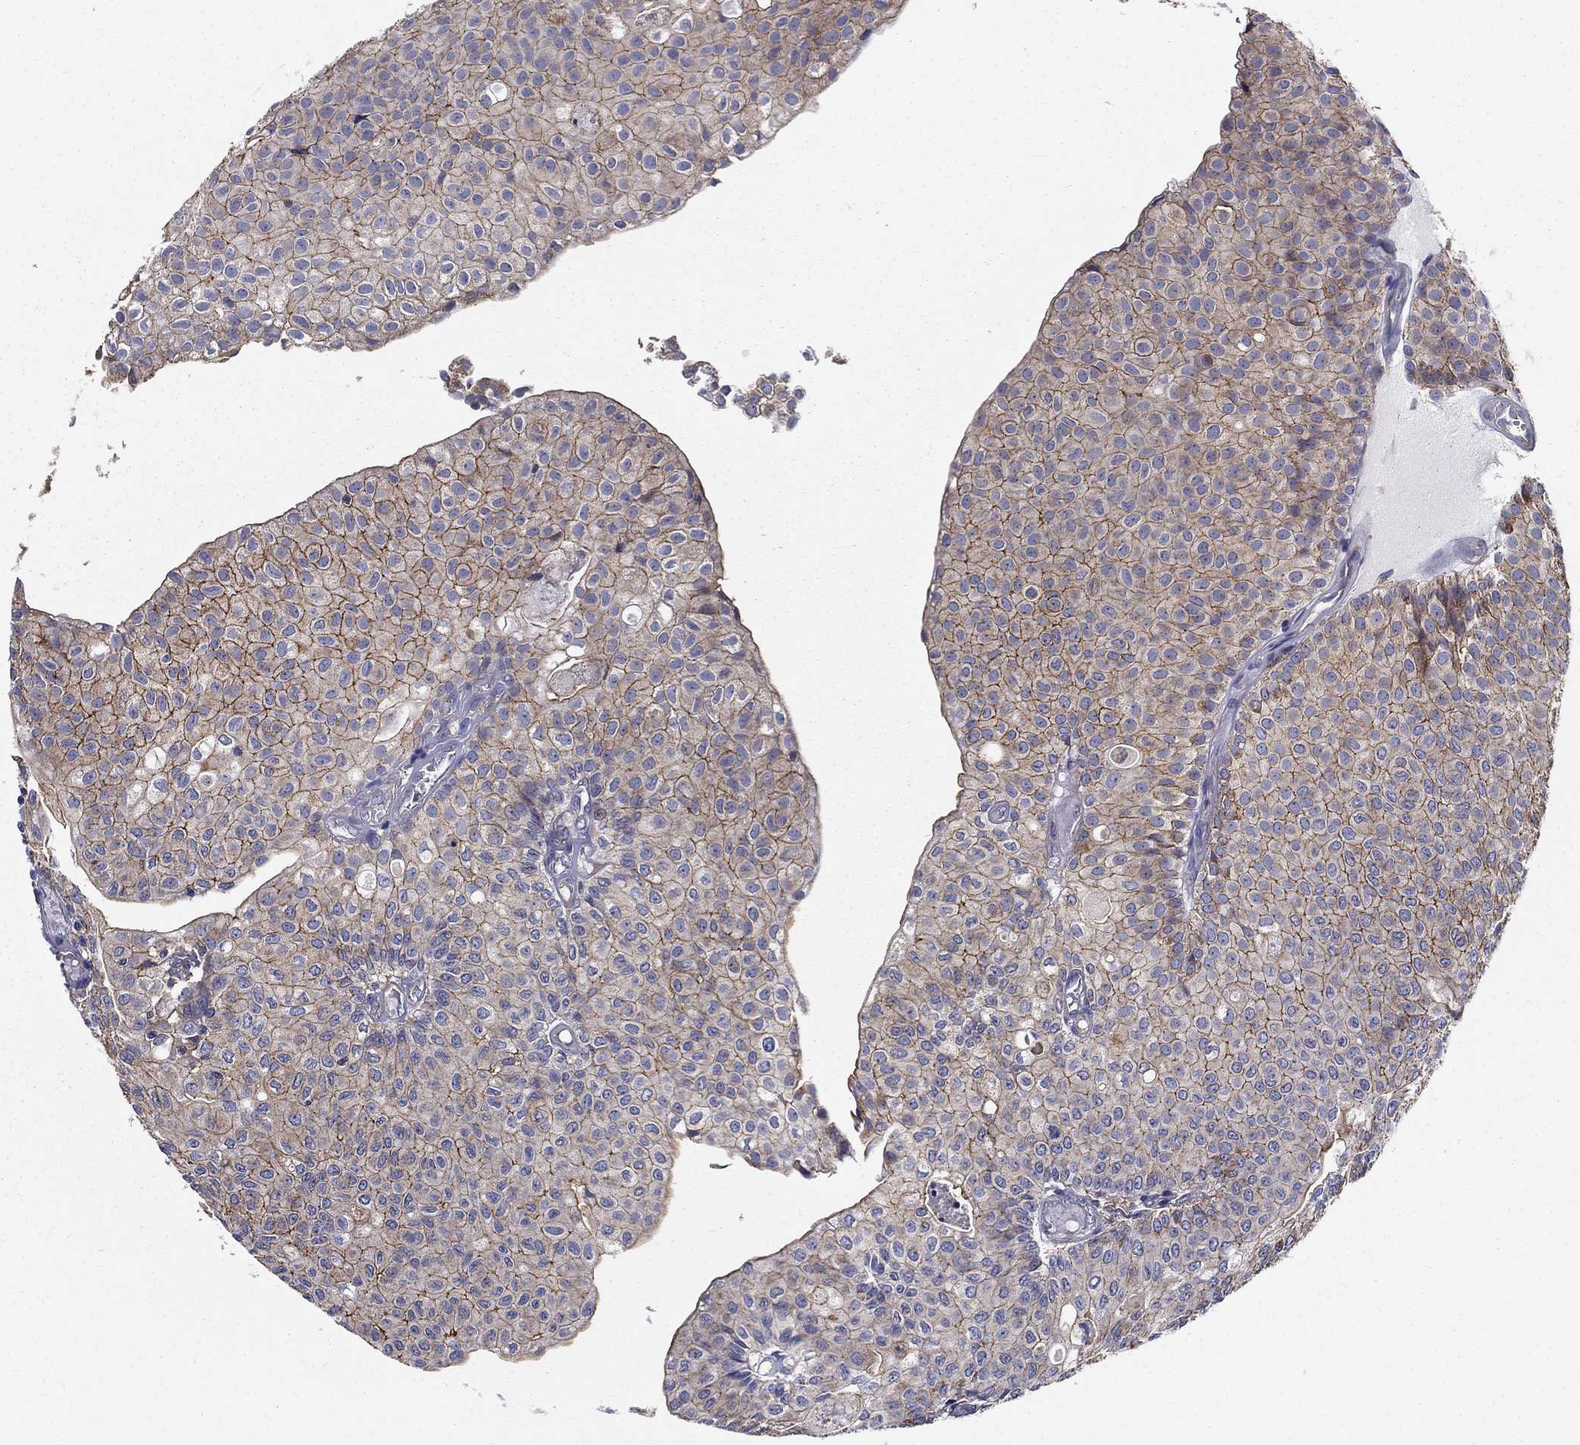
{"staining": {"intensity": "strong", "quantity": "25%-75%", "location": "cytoplasmic/membranous"}, "tissue": "urothelial cancer", "cell_type": "Tumor cells", "image_type": "cancer", "snomed": [{"axis": "morphology", "description": "Urothelial carcinoma, Low grade"}, {"axis": "topography", "description": "Urinary bladder"}], "caption": "A brown stain labels strong cytoplasmic/membranous positivity of a protein in urothelial cancer tumor cells.", "gene": "ALDH4A1", "patient": {"sex": "male", "age": 89}}